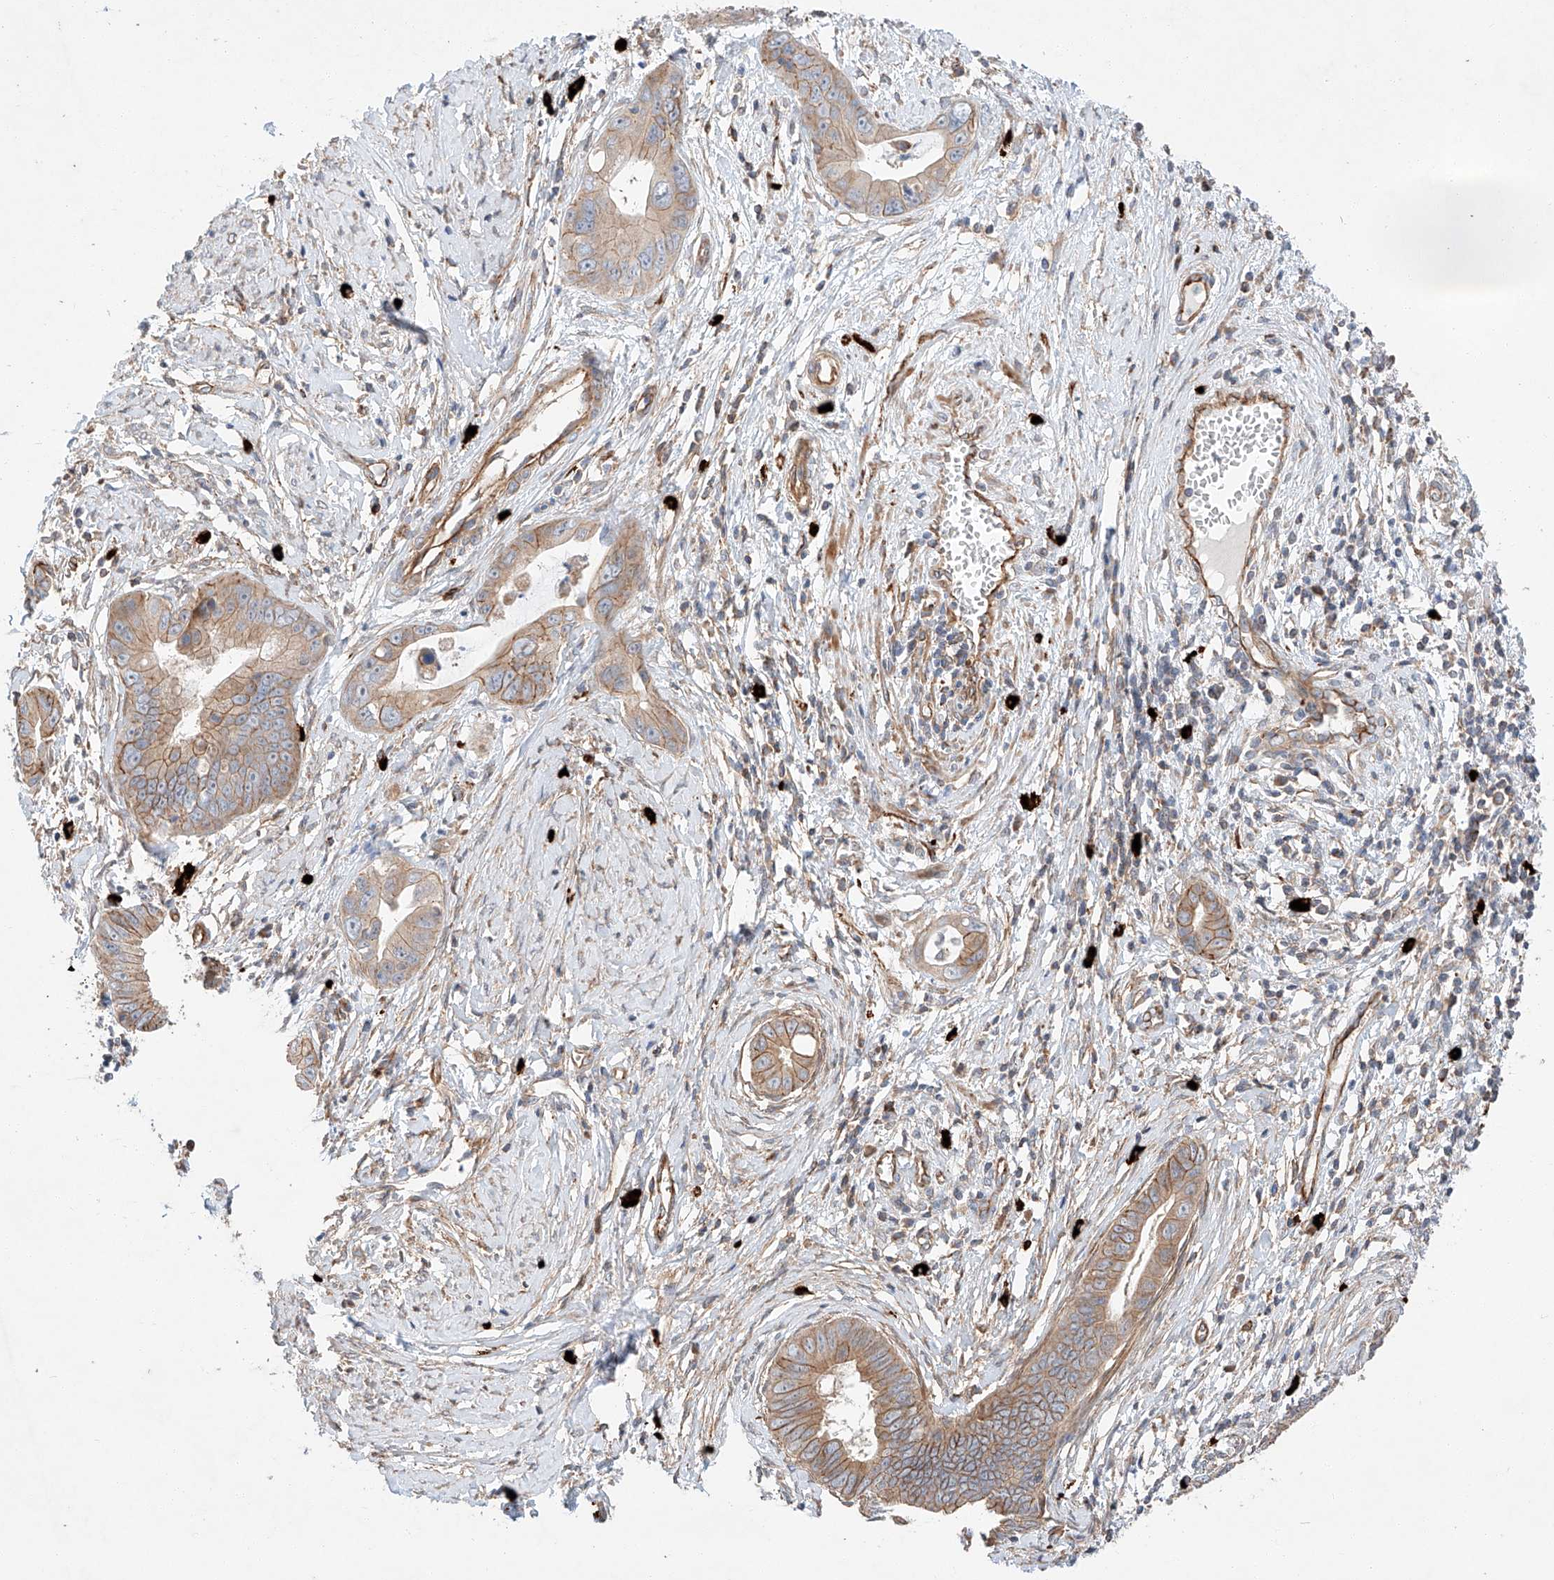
{"staining": {"intensity": "moderate", "quantity": "25%-75%", "location": "cytoplasmic/membranous"}, "tissue": "cervical cancer", "cell_type": "Tumor cells", "image_type": "cancer", "snomed": [{"axis": "morphology", "description": "Adenocarcinoma, NOS"}, {"axis": "topography", "description": "Cervix"}], "caption": "Cervical cancer (adenocarcinoma) tissue exhibits moderate cytoplasmic/membranous staining in approximately 25%-75% of tumor cells, visualized by immunohistochemistry.", "gene": "MINDY4", "patient": {"sex": "female", "age": 44}}